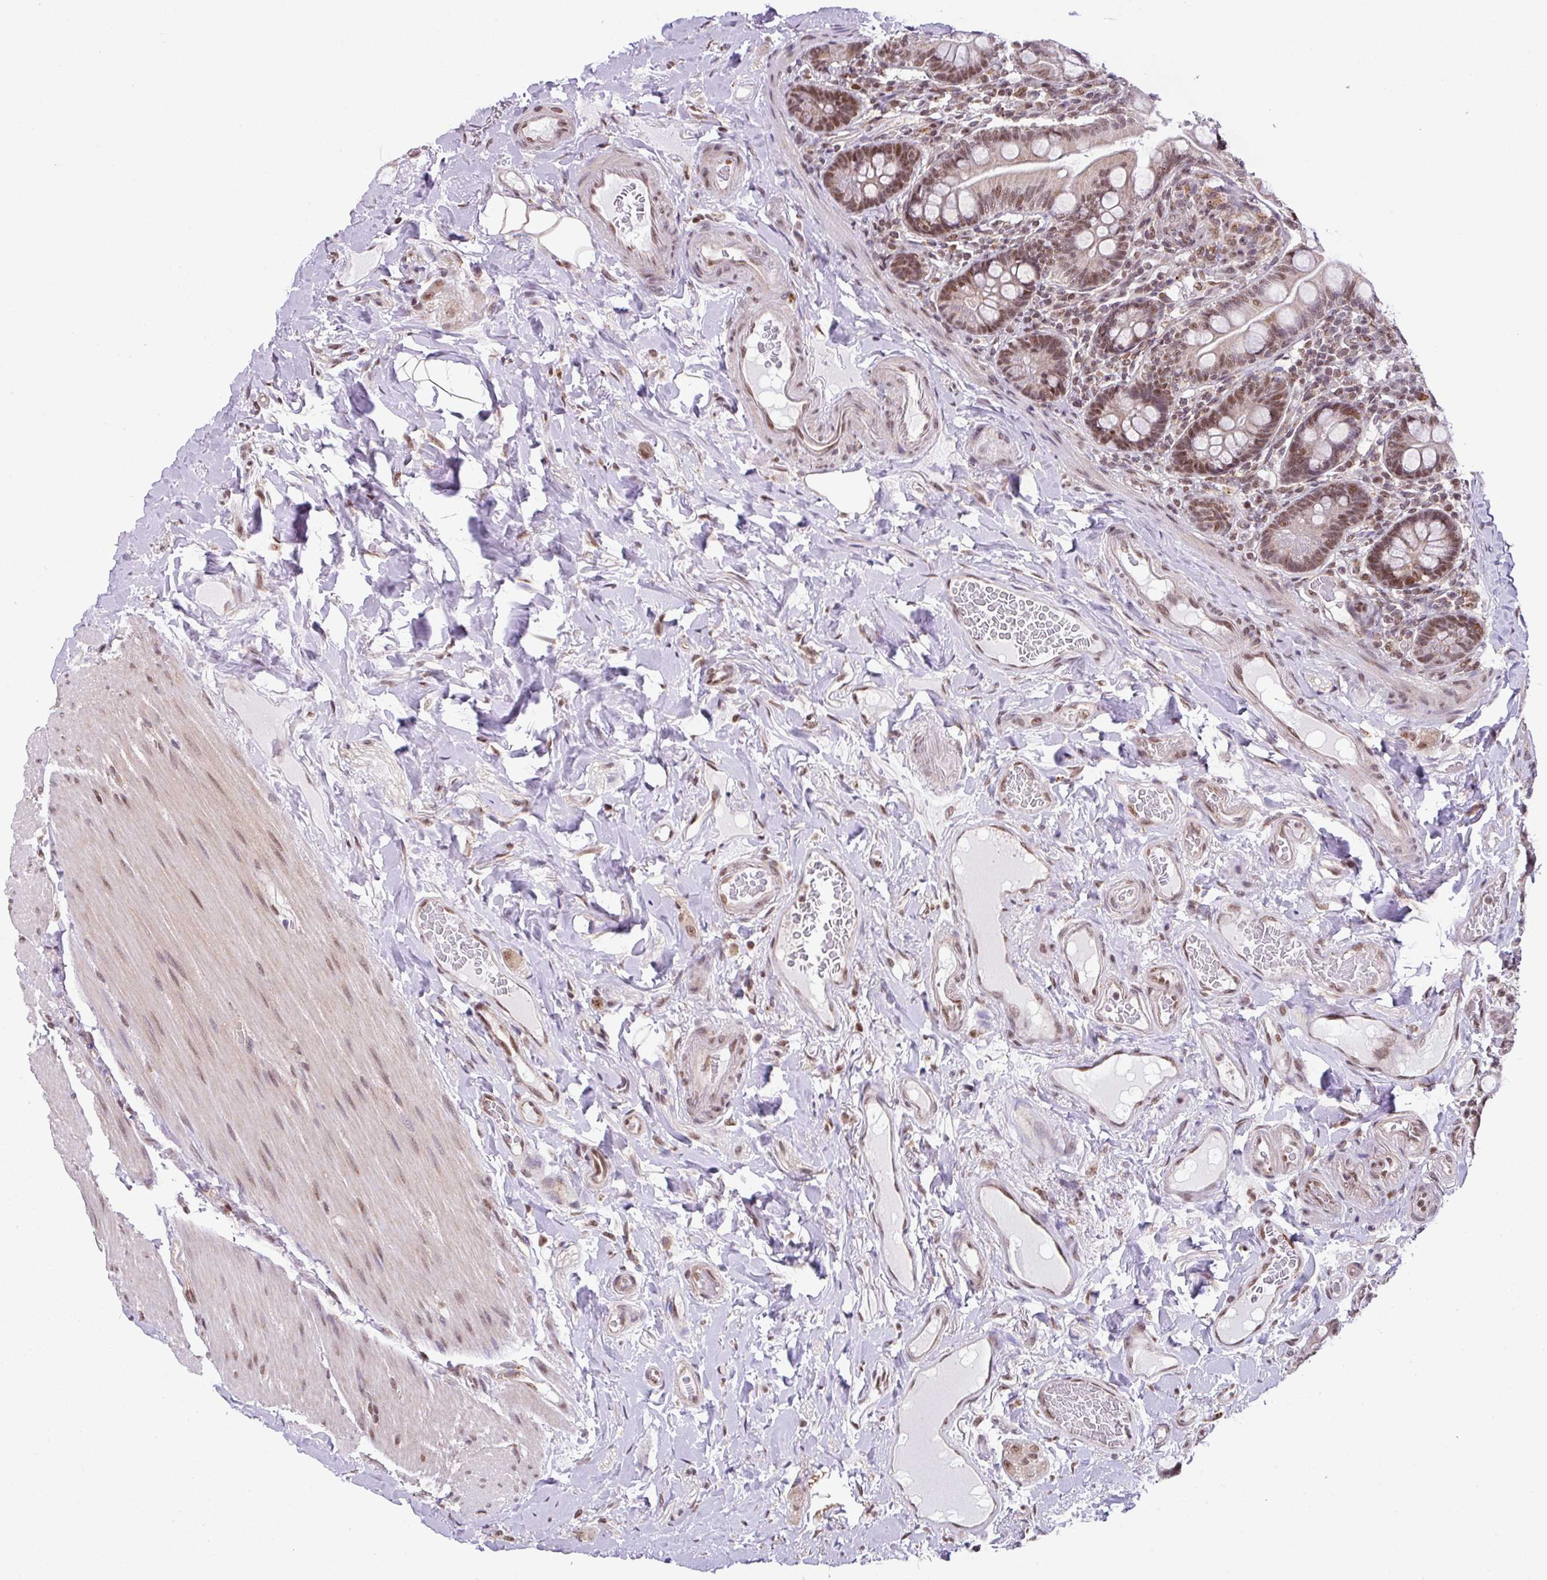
{"staining": {"intensity": "strong", "quantity": ">75%", "location": "nuclear"}, "tissue": "small intestine", "cell_type": "Glandular cells", "image_type": "normal", "snomed": [{"axis": "morphology", "description": "Normal tissue, NOS"}, {"axis": "topography", "description": "Small intestine"}], "caption": "Protein staining exhibits strong nuclear staining in about >75% of glandular cells in unremarkable small intestine.", "gene": "PLK1", "patient": {"sex": "female", "age": 64}}